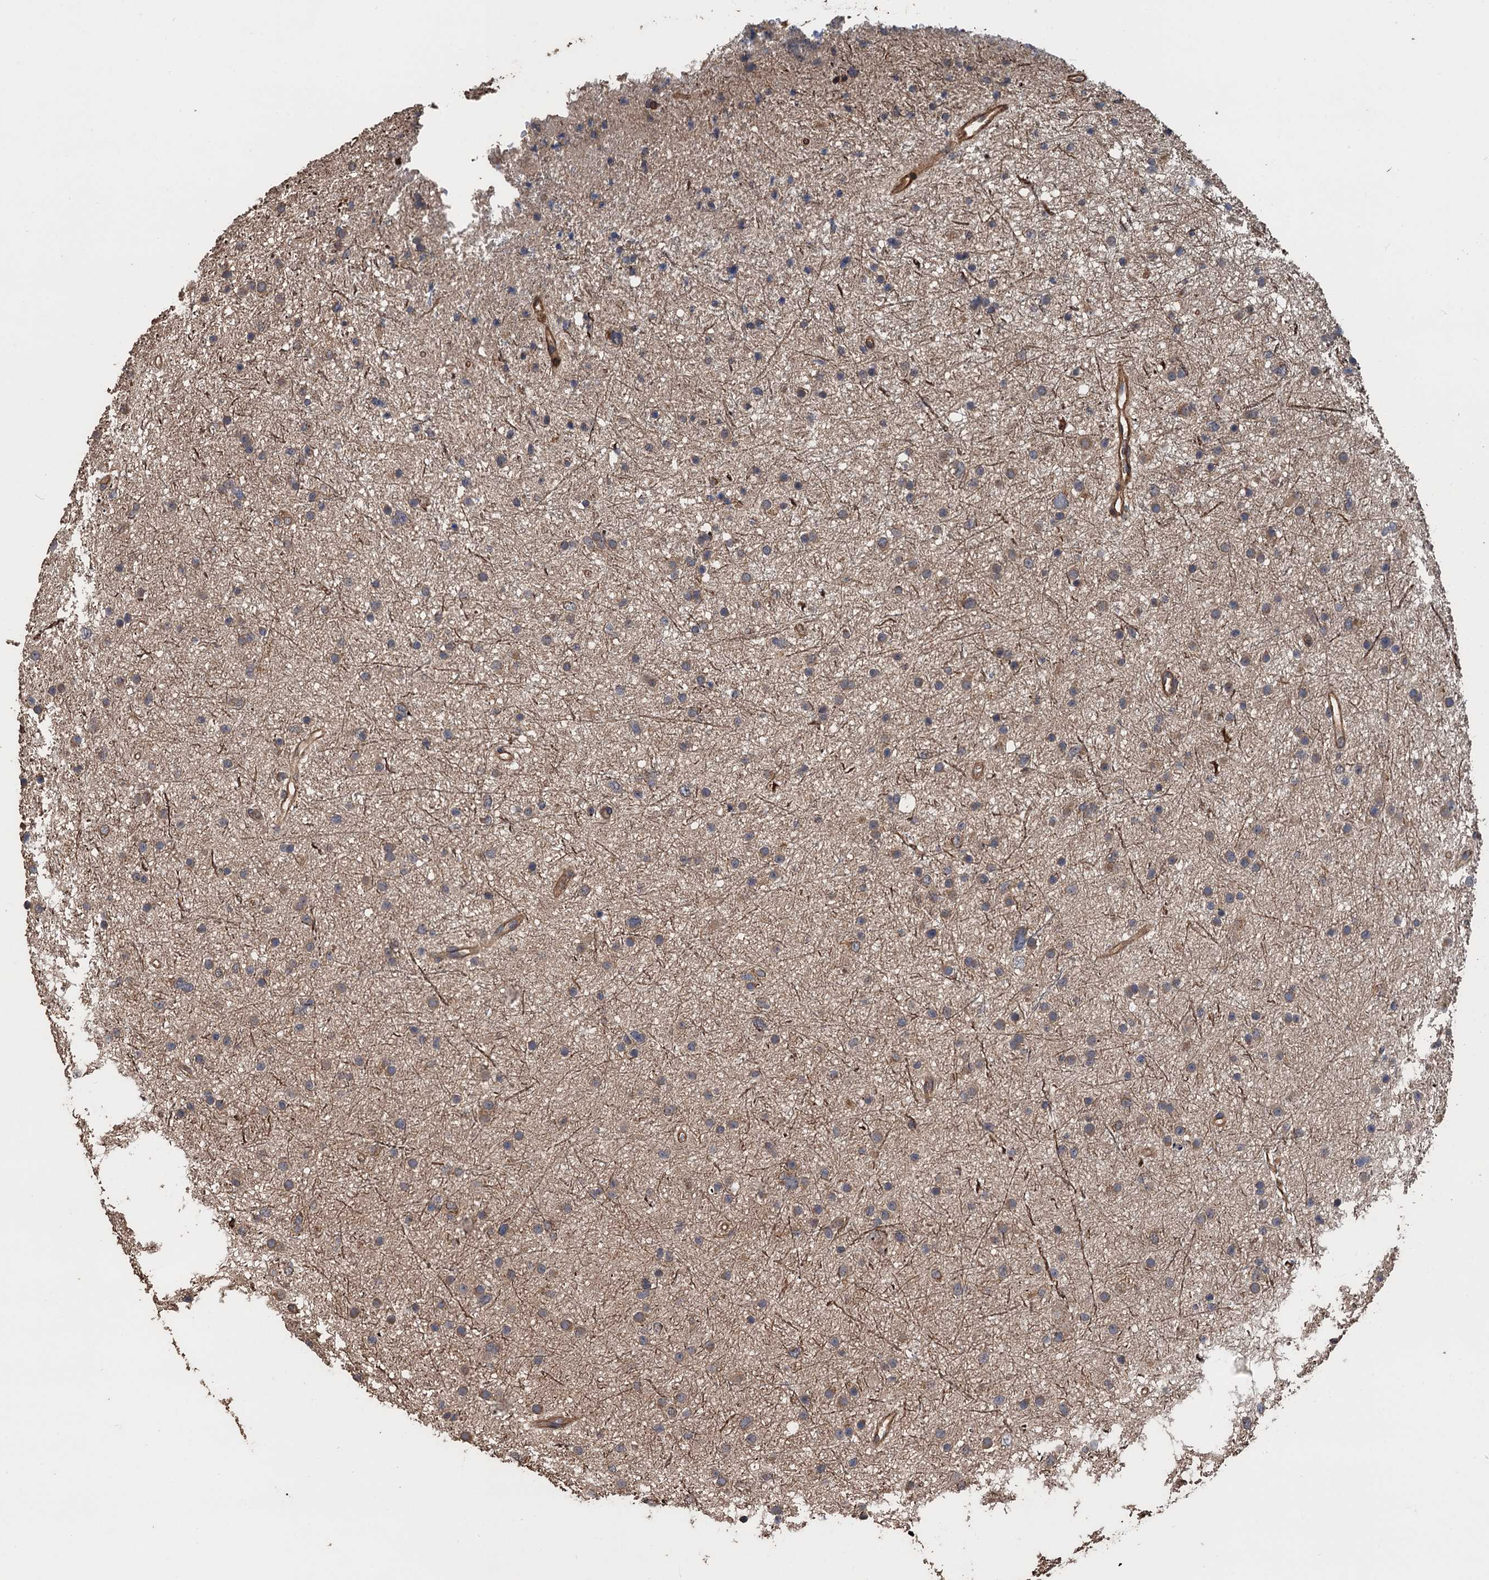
{"staining": {"intensity": "weak", "quantity": ">75%", "location": "cytoplasmic/membranous"}, "tissue": "glioma", "cell_type": "Tumor cells", "image_type": "cancer", "snomed": [{"axis": "morphology", "description": "Glioma, malignant, Low grade"}, {"axis": "topography", "description": "Cerebral cortex"}], "caption": "Glioma stained for a protein exhibits weak cytoplasmic/membranous positivity in tumor cells.", "gene": "PPP4R1", "patient": {"sex": "female", "age": 39}}